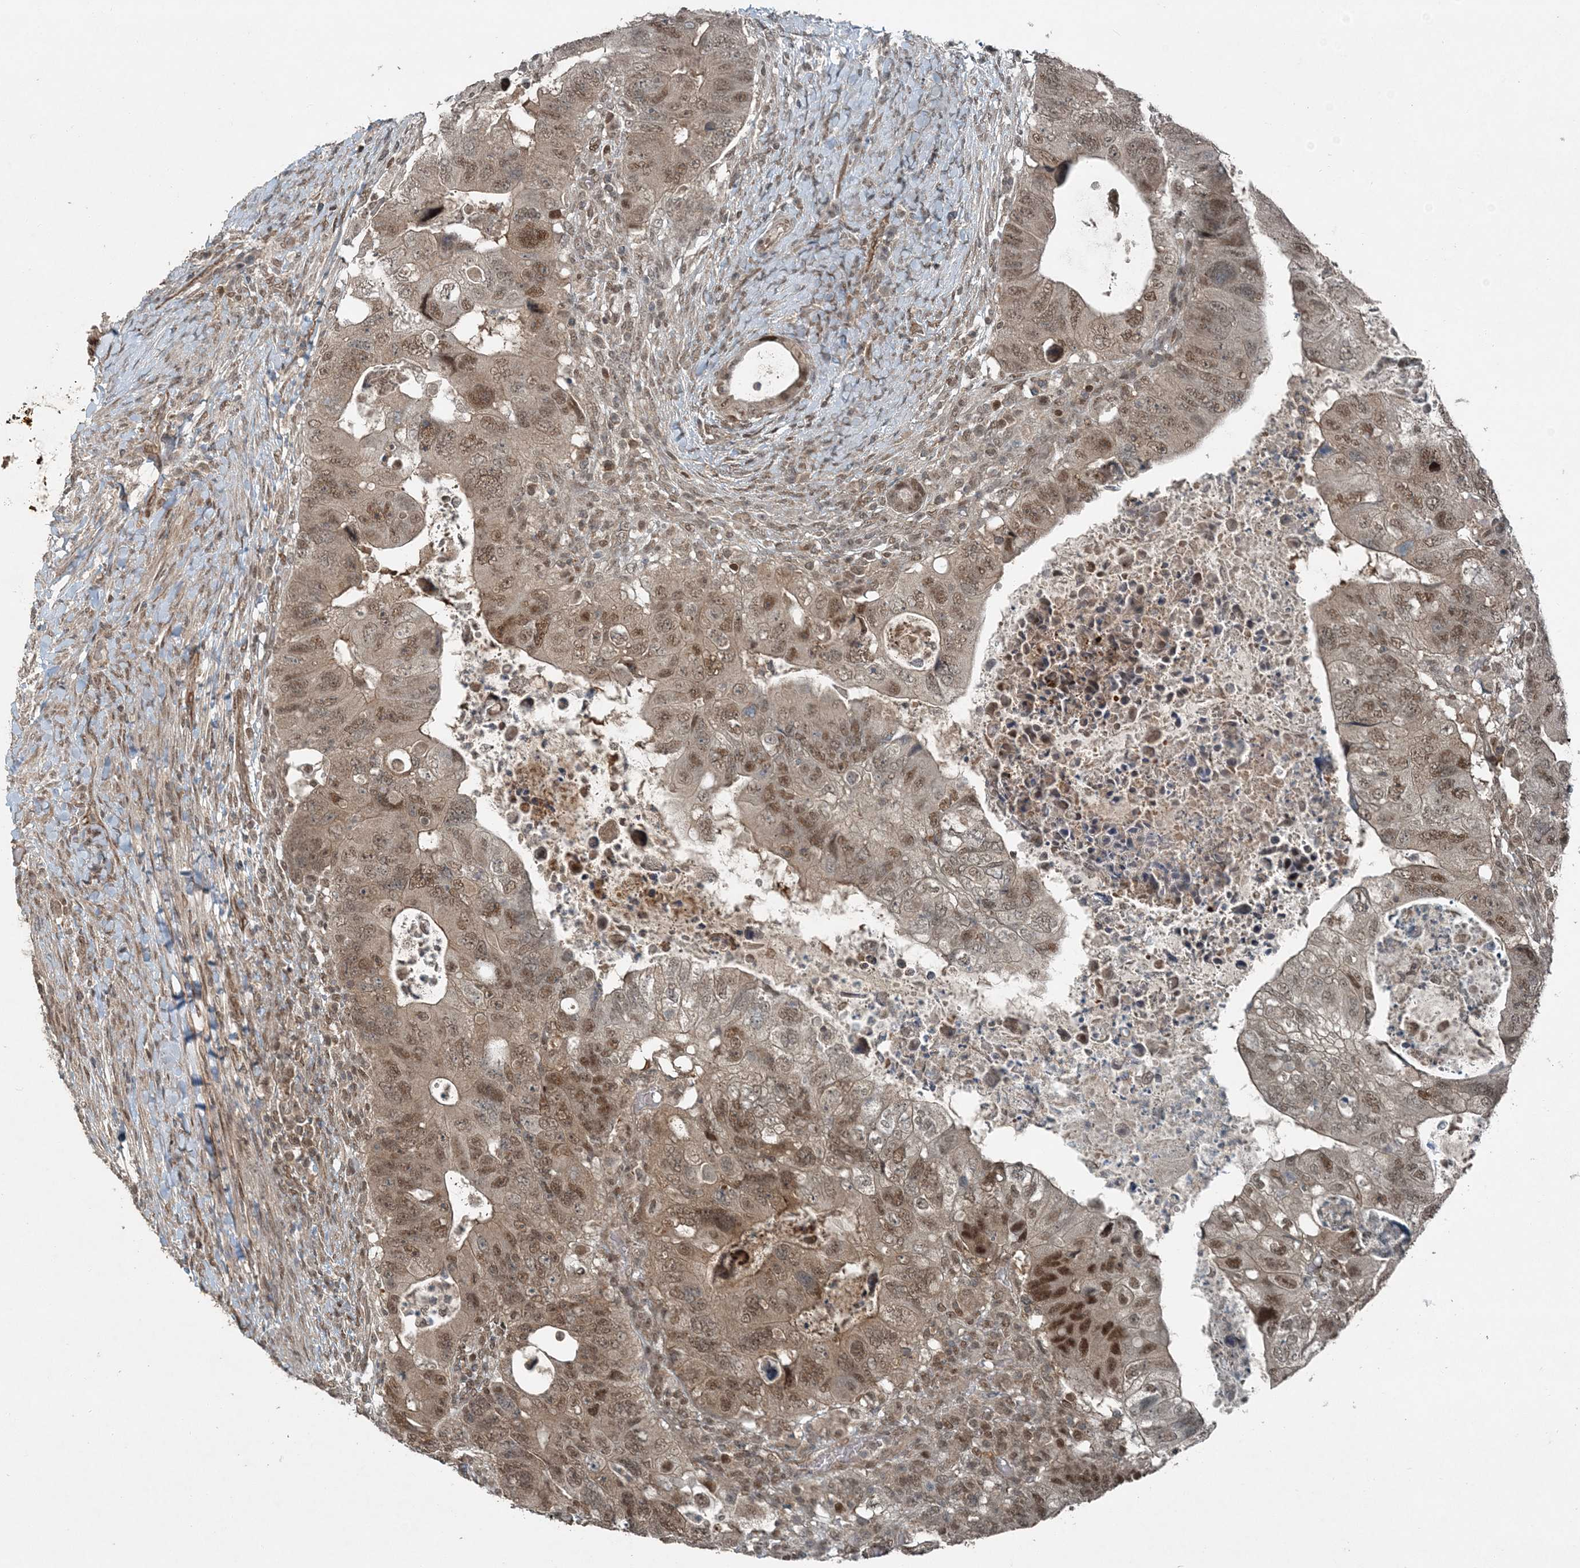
{"staining": {"intensity": "moderate", "quantity": ">75%", "location": "nuclear"}, "tissue": "colorectal cancer", "cell_type": "Tumor cells", "image_type": "cancer", "snomed": [{"axis": "morphology", "description": "Adenocarcinoma, NOS"}, {"axis": "topography", "description": "Rectum"}], "caption": "Tumor cells exhibit moderate nuclear positivity in about >75% of cells in adenocarcinoma (colorectal).", "gene": "COPS7B", "patient": {"sex": "male", "age": 59}}